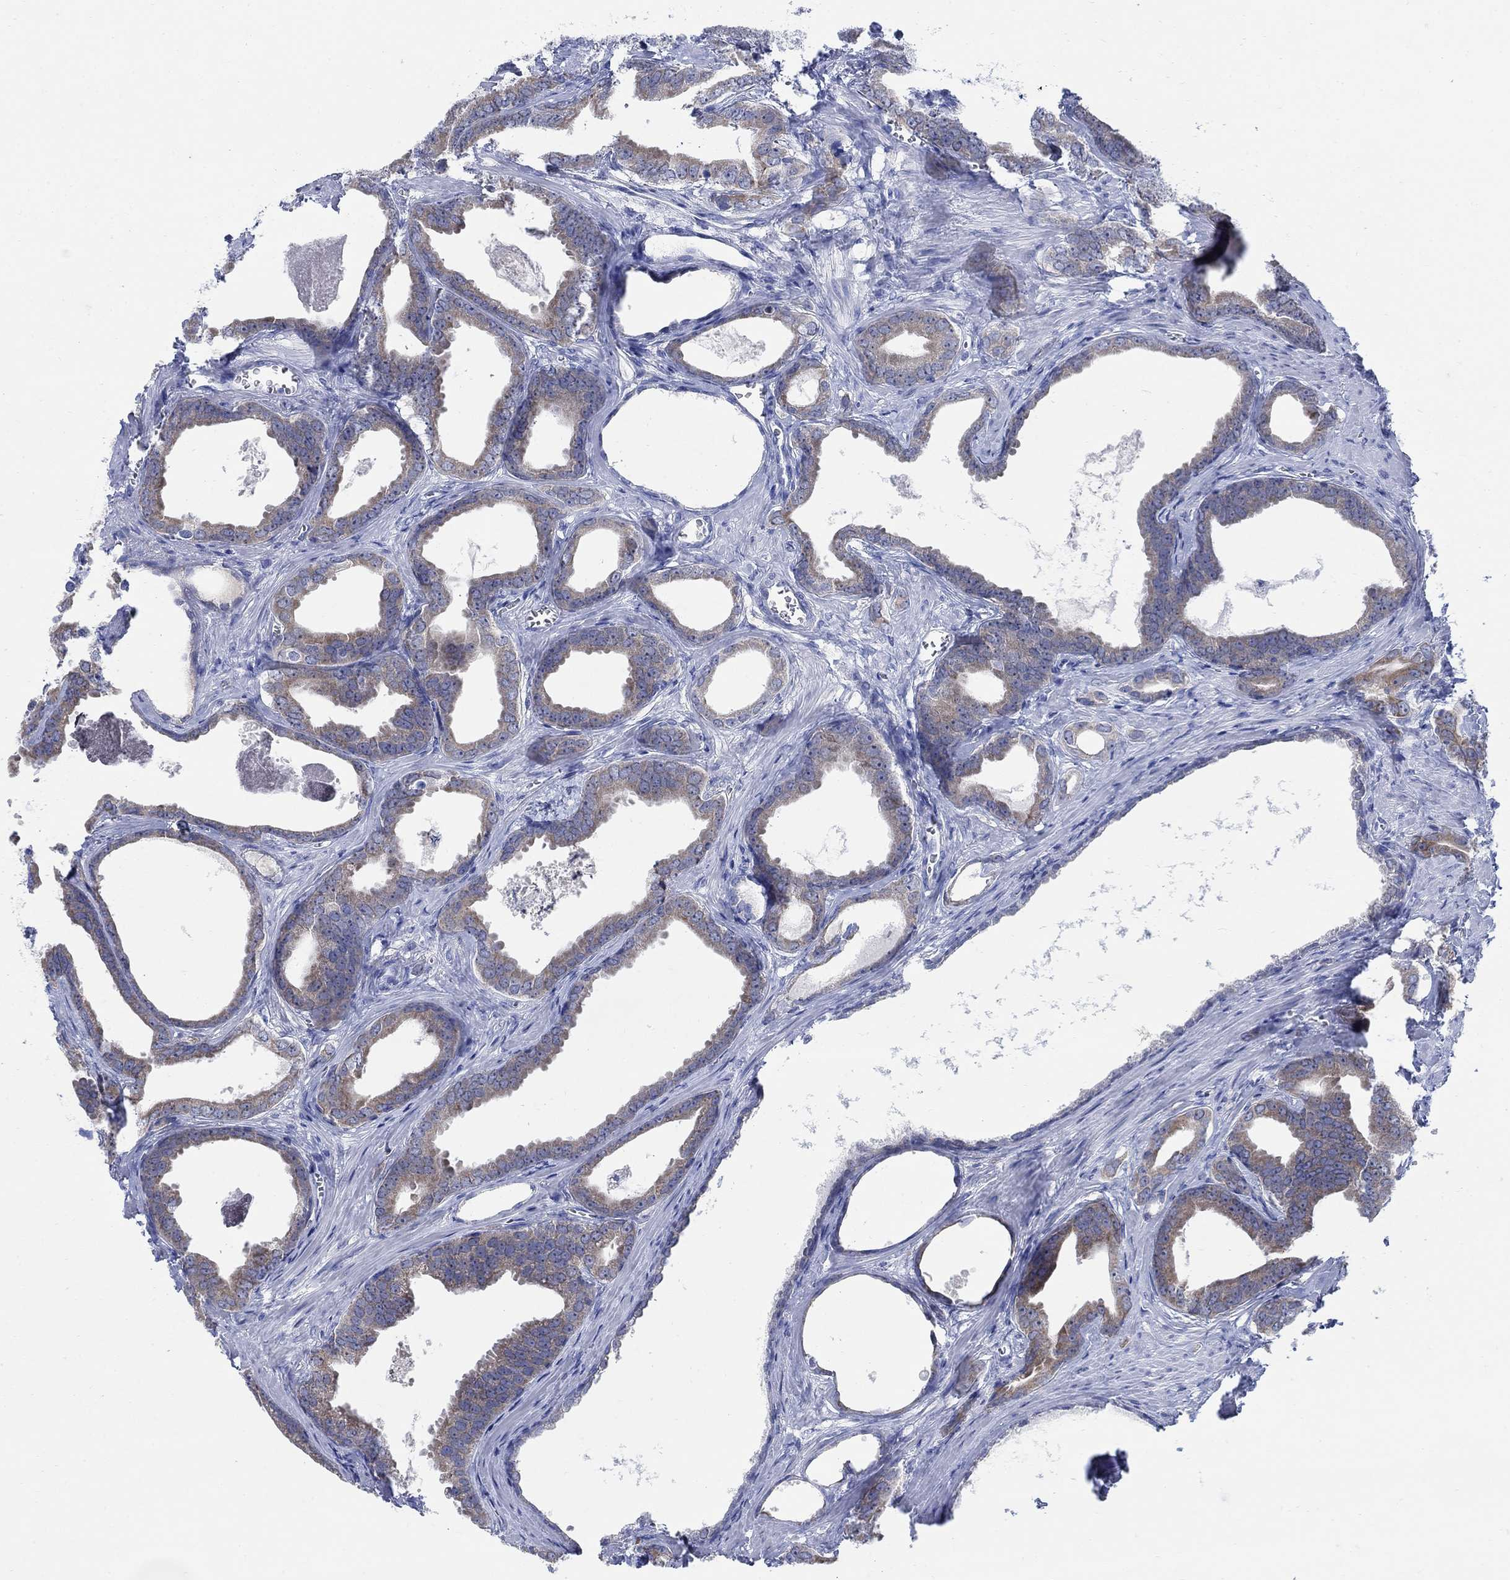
{"staining": {"intensity": "weak", "quantity": ">75%", "location": "cytoplasmic/membranous"}, "tissue": "prostate cancer", "cell_type": "Tumor cells", "image_type": "cancer", "snomed": [{"axis": "morphology", "description": "Adenocarcinoma, NOS"}, {"axis": "topography", "description": "Prostate"}], "caption": "Immunohistochemistry (IHC) histopathology image of neoplastic tissue: human prostate adenocarcinoma stained using IHC reveals low levels of weak protein expression localized specifically in the cytoplasmic/membranous of tumor cells, appearing as a cytoplasmic/membranous brown color.", "gene": "ZDHHC14", "patient": {"sex": "male", "age": 66}}